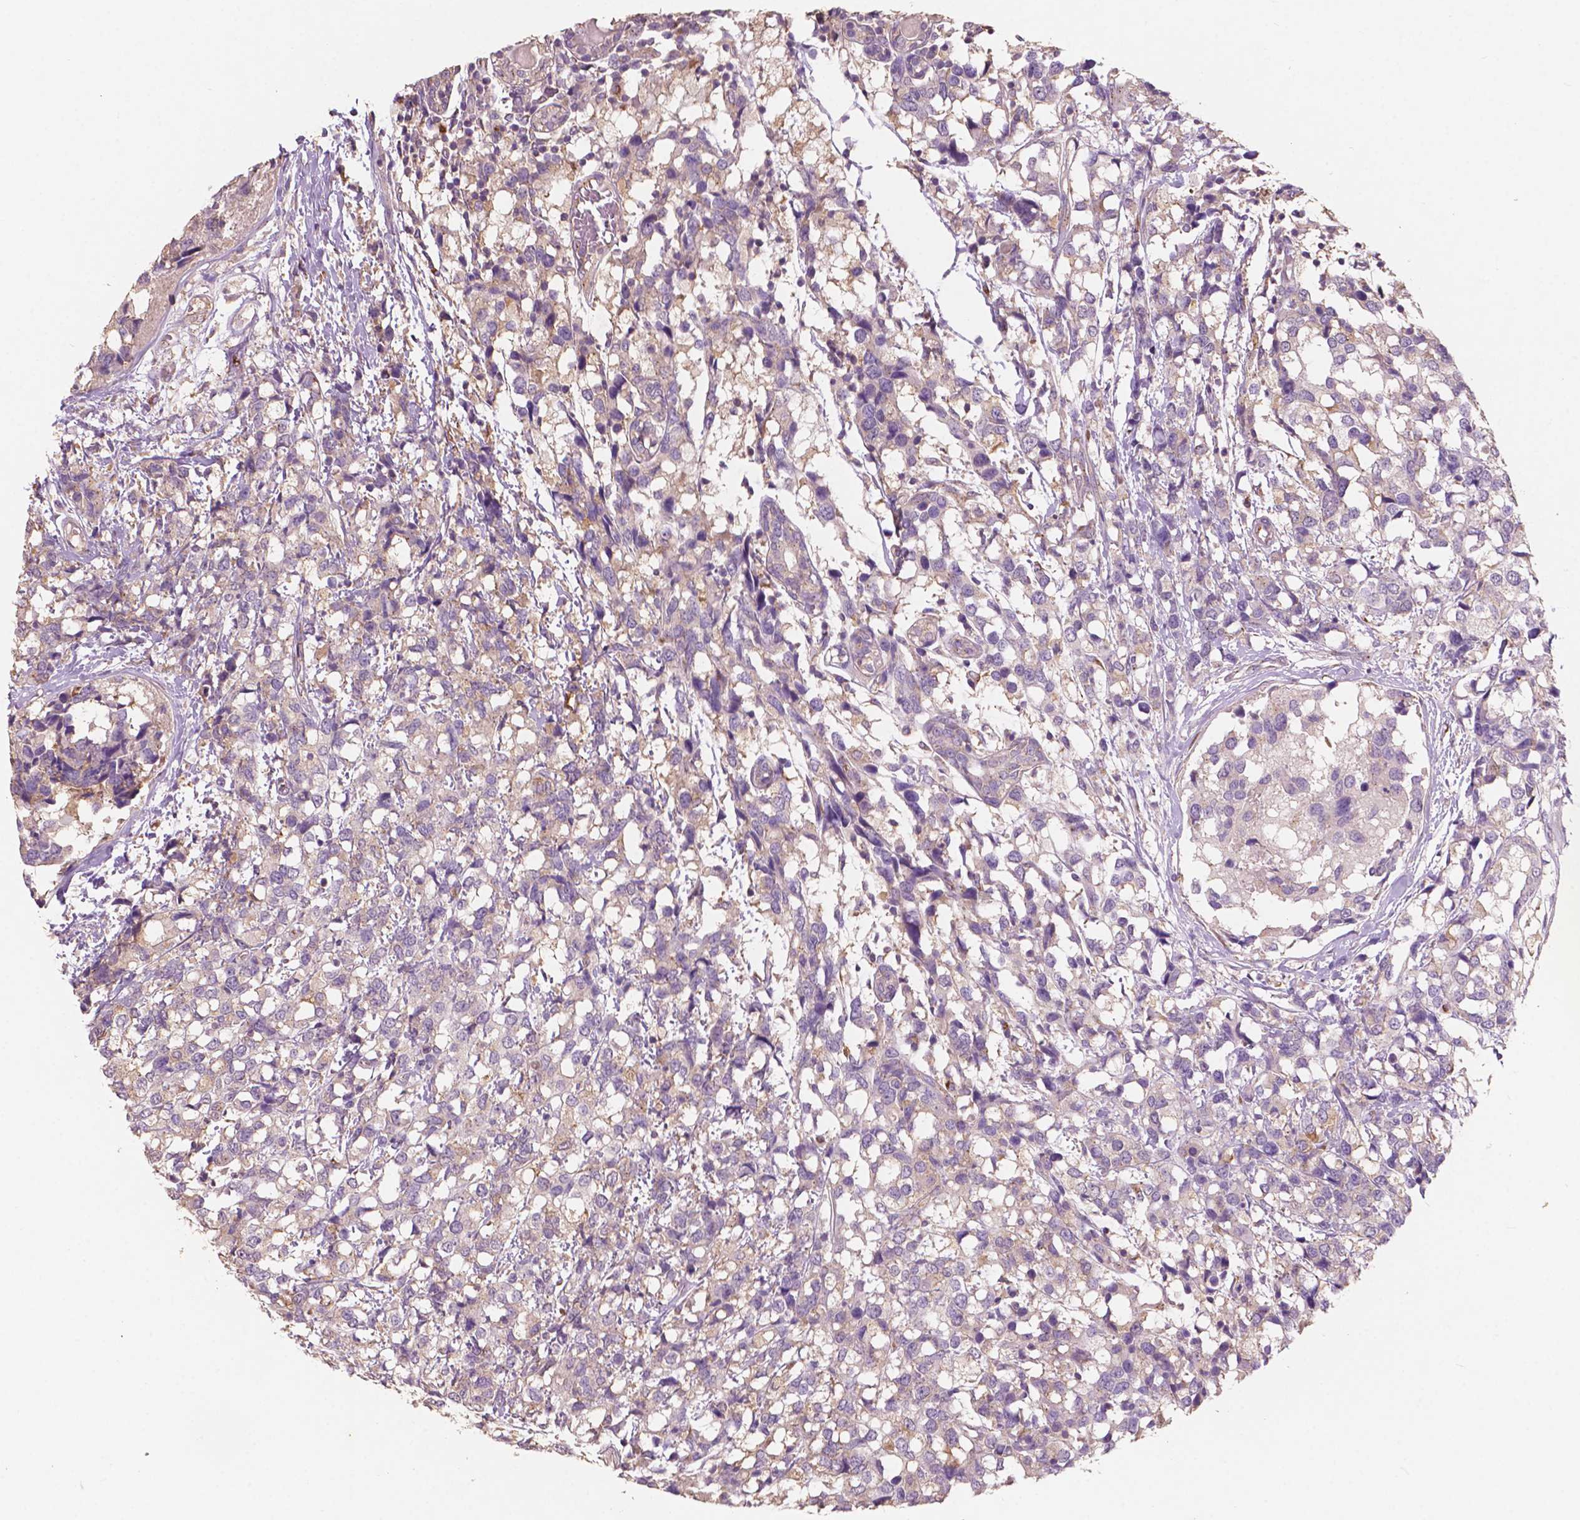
{"staining": {"intensity": "weak", "quantity": "25%-75%", "location": "cytoplasmic/membranous"}, "tissue": "breast cancer", "cell_type": "Tumor cells", "image_type": "cancer", "snomed": [{"axis": "morphology", "description": "Lobular carcinoma"}, {"axis": "topography", "description": "Breast"}], "caption": "This is an image of IHC staining of breast cancer, which shows weak staining in the cytoplasmic/membranous of tumor cells.", "gene": "CHPT1", "patient": {"sex": "female", "age": 59}}